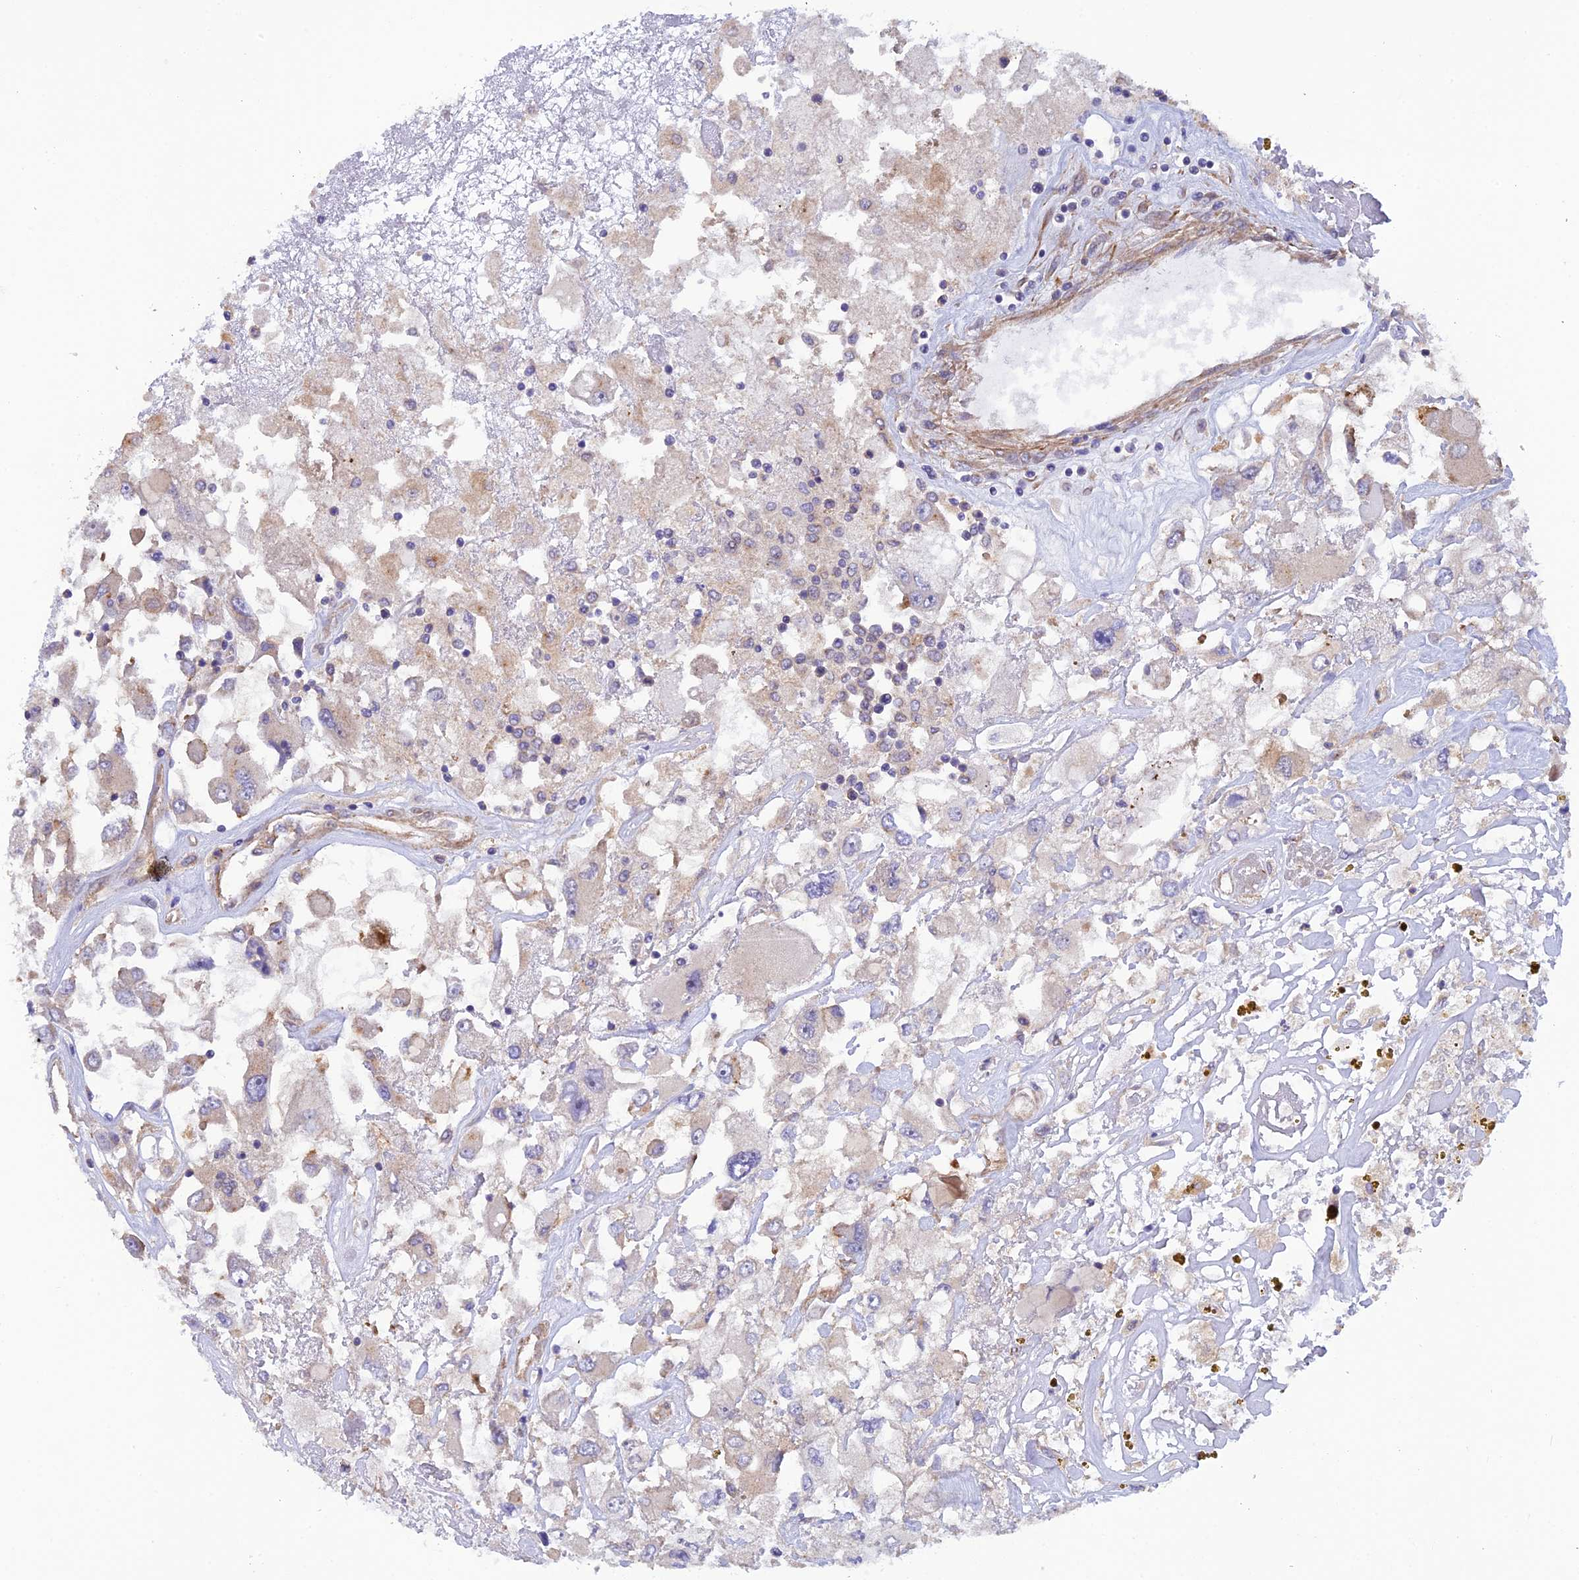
{"staining": {"intensity": "weak", "quantity": "<25%", "location": "cytoplasmic/membranous"}, "tissue": "renal cancer", "cell_type": "Tumor cells", "image_type": "cancer", "snomed": [{"axis": "morphology", "description": "Adenocarcinoma, NOS"}, {"axis": "topography", "description": "Kidney"}], "caption": "This is an IHC image of human renal cancer. There is no staining in tumor cells.", "gene": "ADAMTS15", "patient": {"sex": "female", "age": 52}}